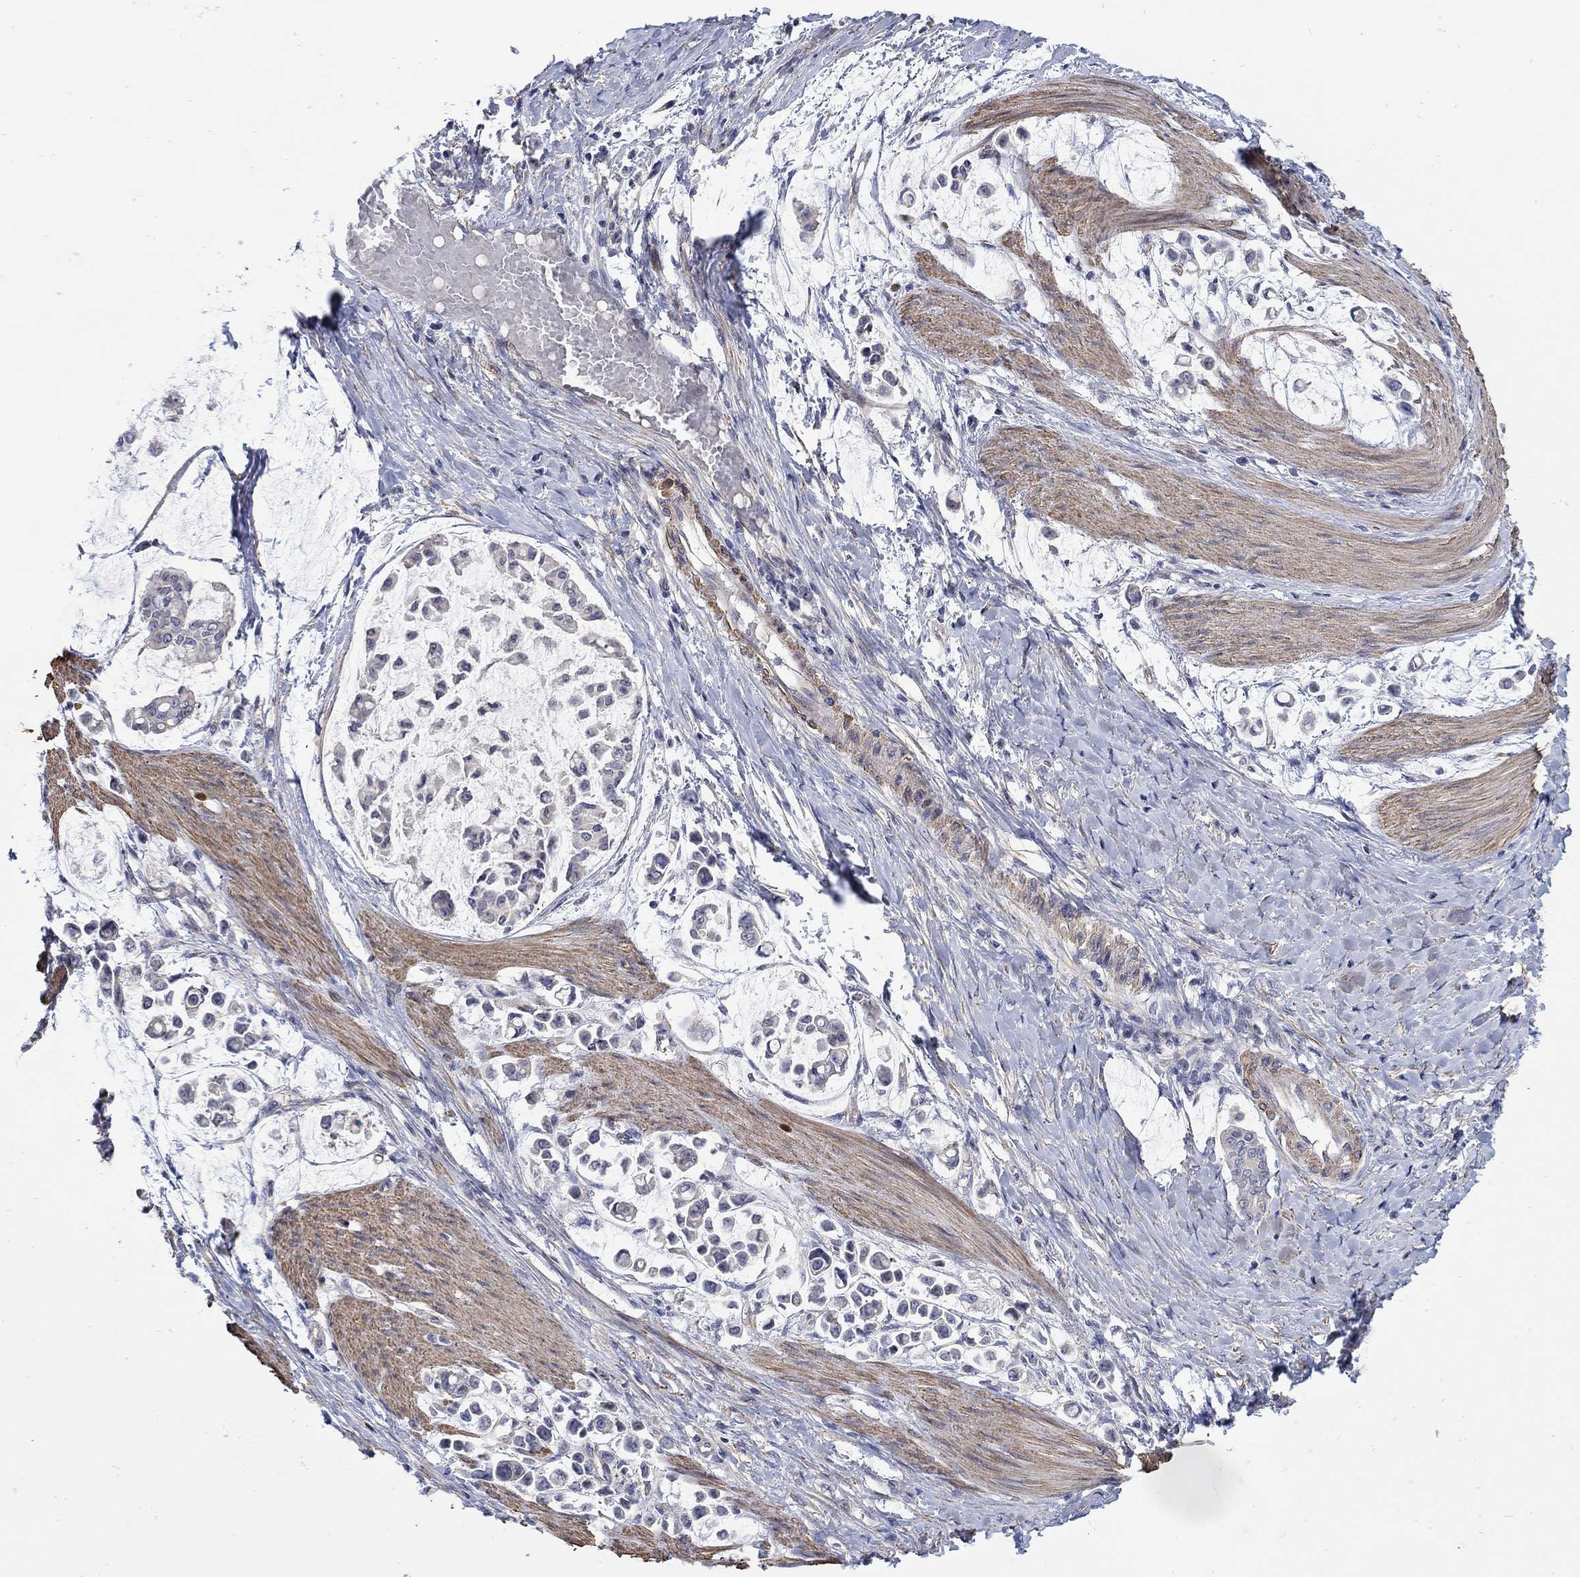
{"staining": {"intensity": "negative", "quantity": "none", "location": "none"}, "tissue": "stomach cancer", "cell_type": "Tumor cells", "image_type": "cancer", "snomed": [{"axis": "morphology", "description": "Adenocarcinoma, NOS"}, {"axis": "topography", "description": "Stomach"}], "caption": "Immunohistochemistry (IHC) micrograph of neoplastic tissue: human adenocarcinoma (stomach) stained with DAB shows no significant protein positivity in tumor cells.", "gene": "SCN7A", "patient": {"sex": "male", "age": 82}}